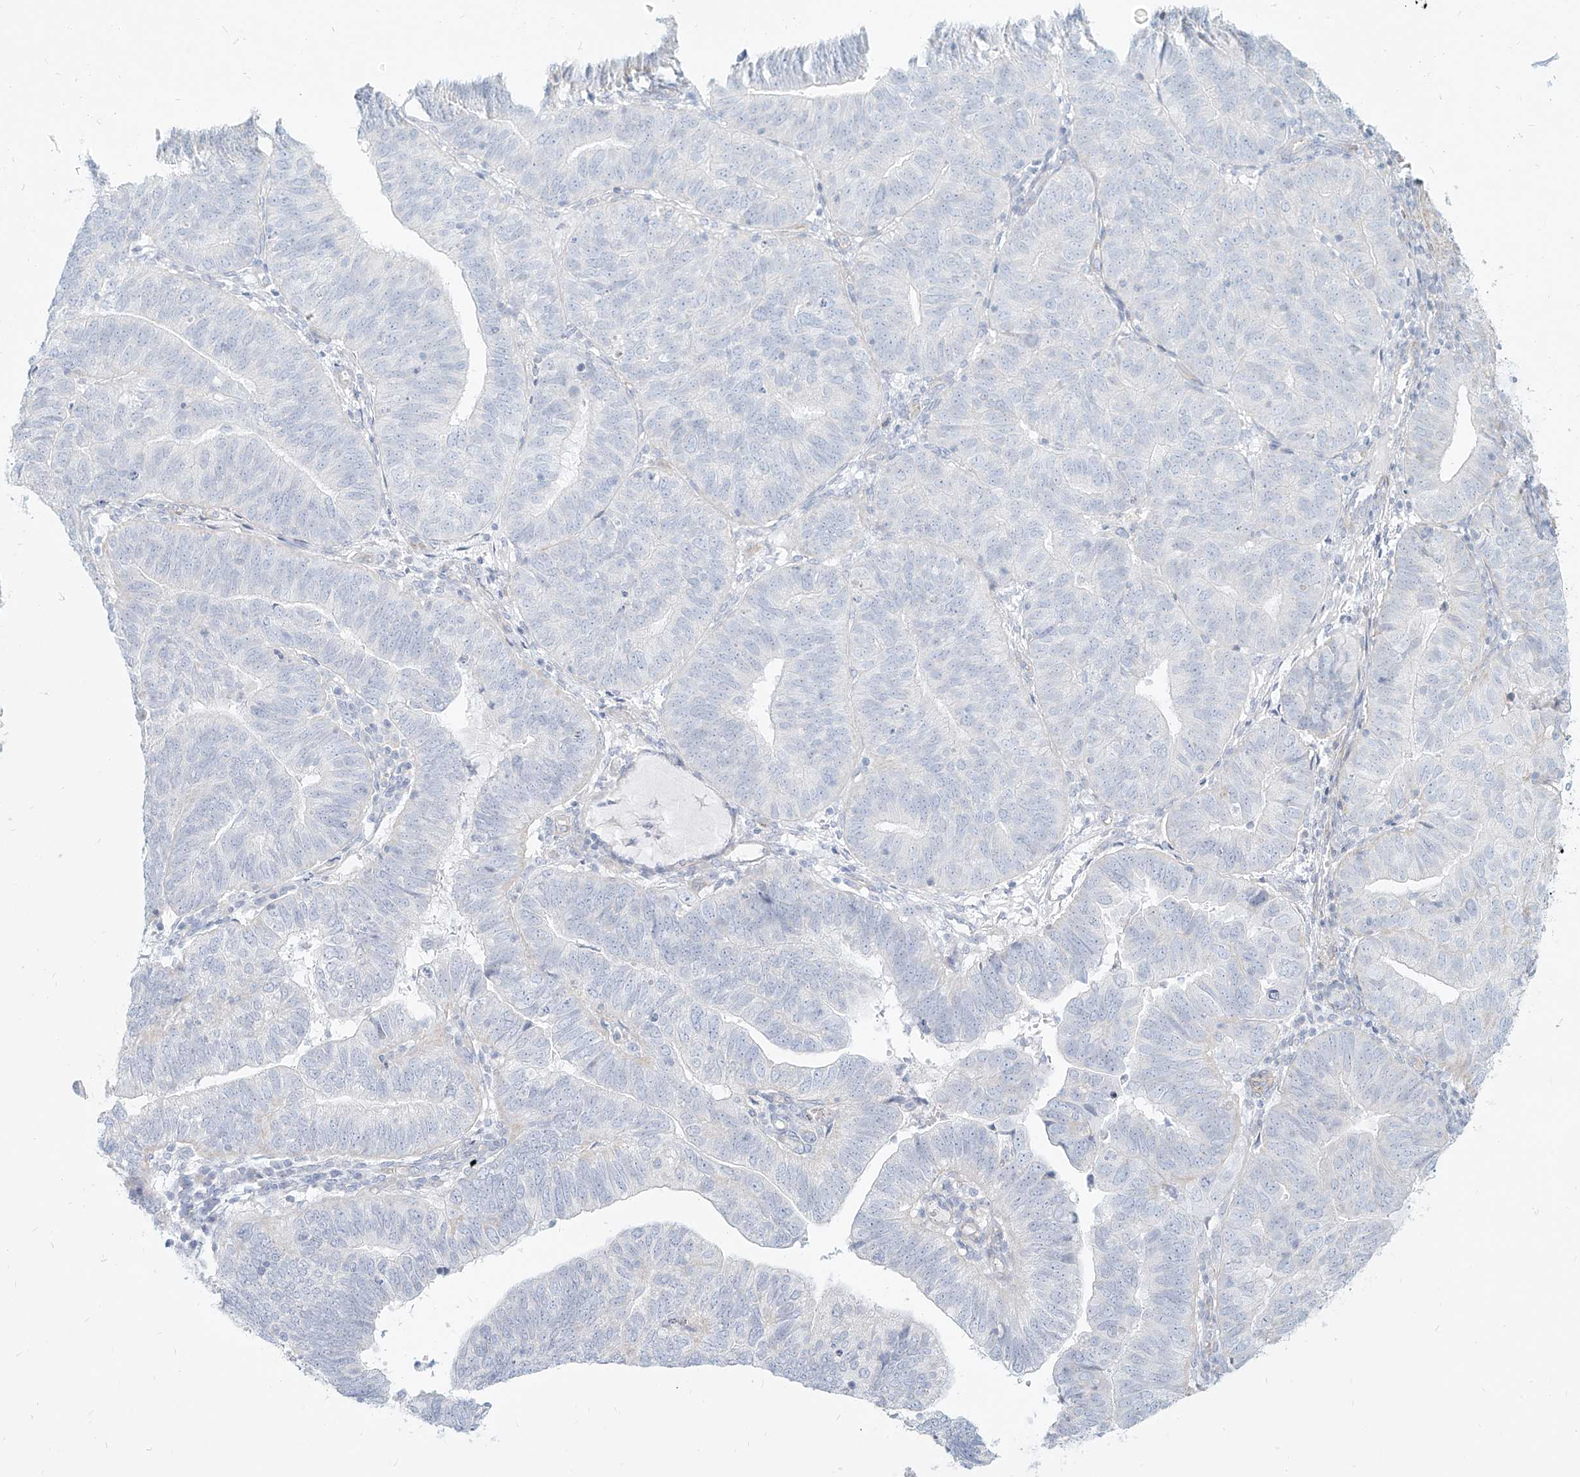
{"staining": {"intensity": "negative", "quantity": "none", "location": "none"}, "tissue": "endometrial cancer", "cell_type": "Tumor cells", "image_type": "cancer", "snomed": [{"axis": "morphology", "description": "Adenocarcinoma, NOS"}, {"axis": "topography", "description": "Uterus"}], "caption": "There is no significant expression in tumor cells of endometrial cancer.", "gene": "ITPKB", "patient": {"sex": "female", "age": 77}}